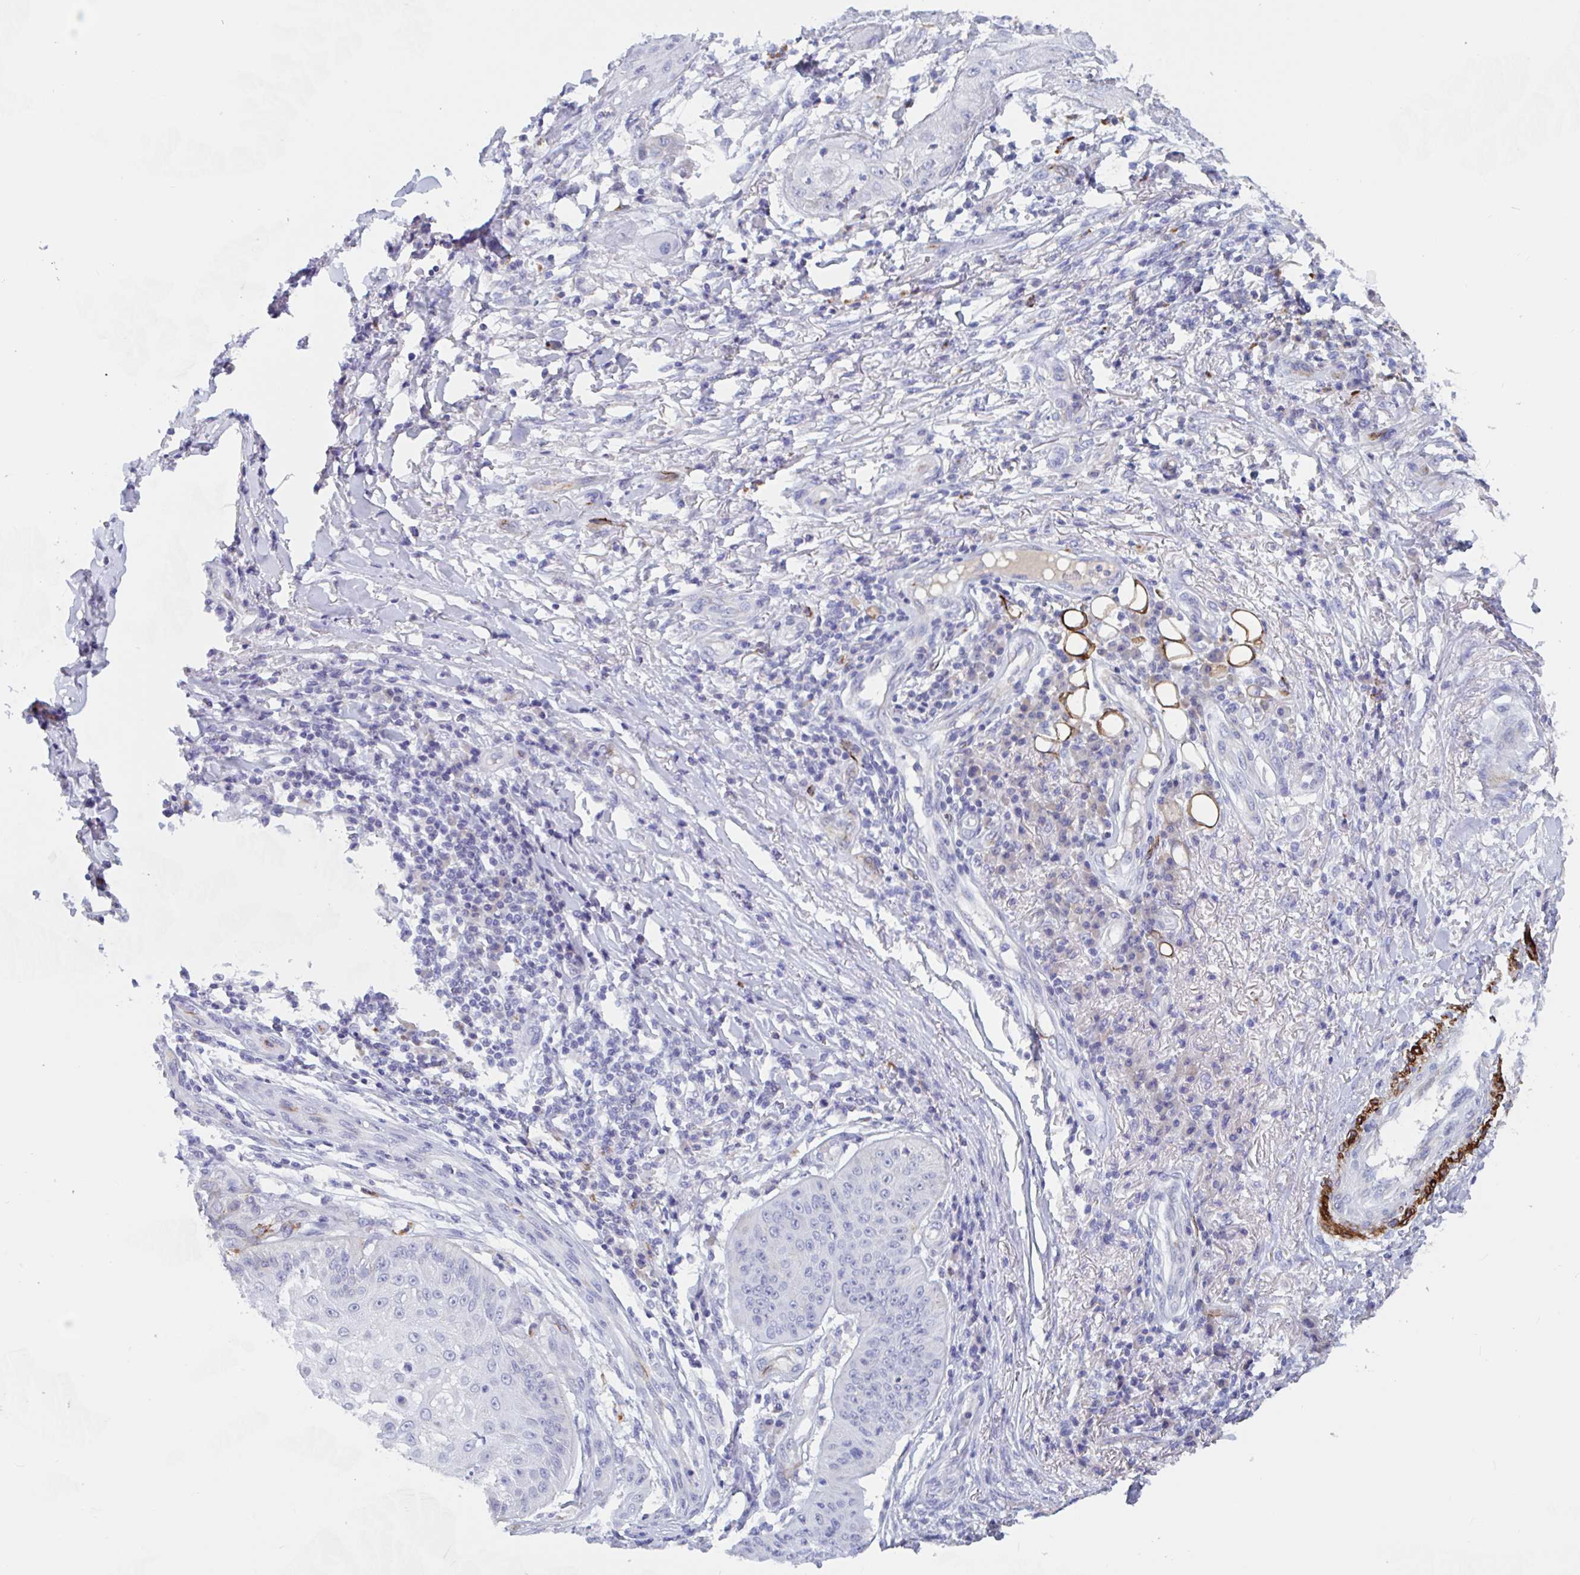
{"staining": {"intensity": "negative", "quantity": "none", "location": "none"}, "tissue": "skin cancer", "cell_type": "Tumor cells", "image_type": "cancer", "snomed": [{"axis": "morphology", "description": "Squamous cell carcinoma, NOS"}, {"axis": "topography", "description": "Skin"}], "caption": "High magnification brightfield microscopy of squamous cell carcinoma (skin) stained with DAB (brown) and counterstained with hematoxylin (blue): tumor cells show no significant expression. The staining was performed using DAB to visualize the protein expression in brown, while the nuclei were stained in blue with hematoxylin (Magnification: 20x).", "gene": "ZNHIT2", "patient": {"sex": "male", "age": 70}}